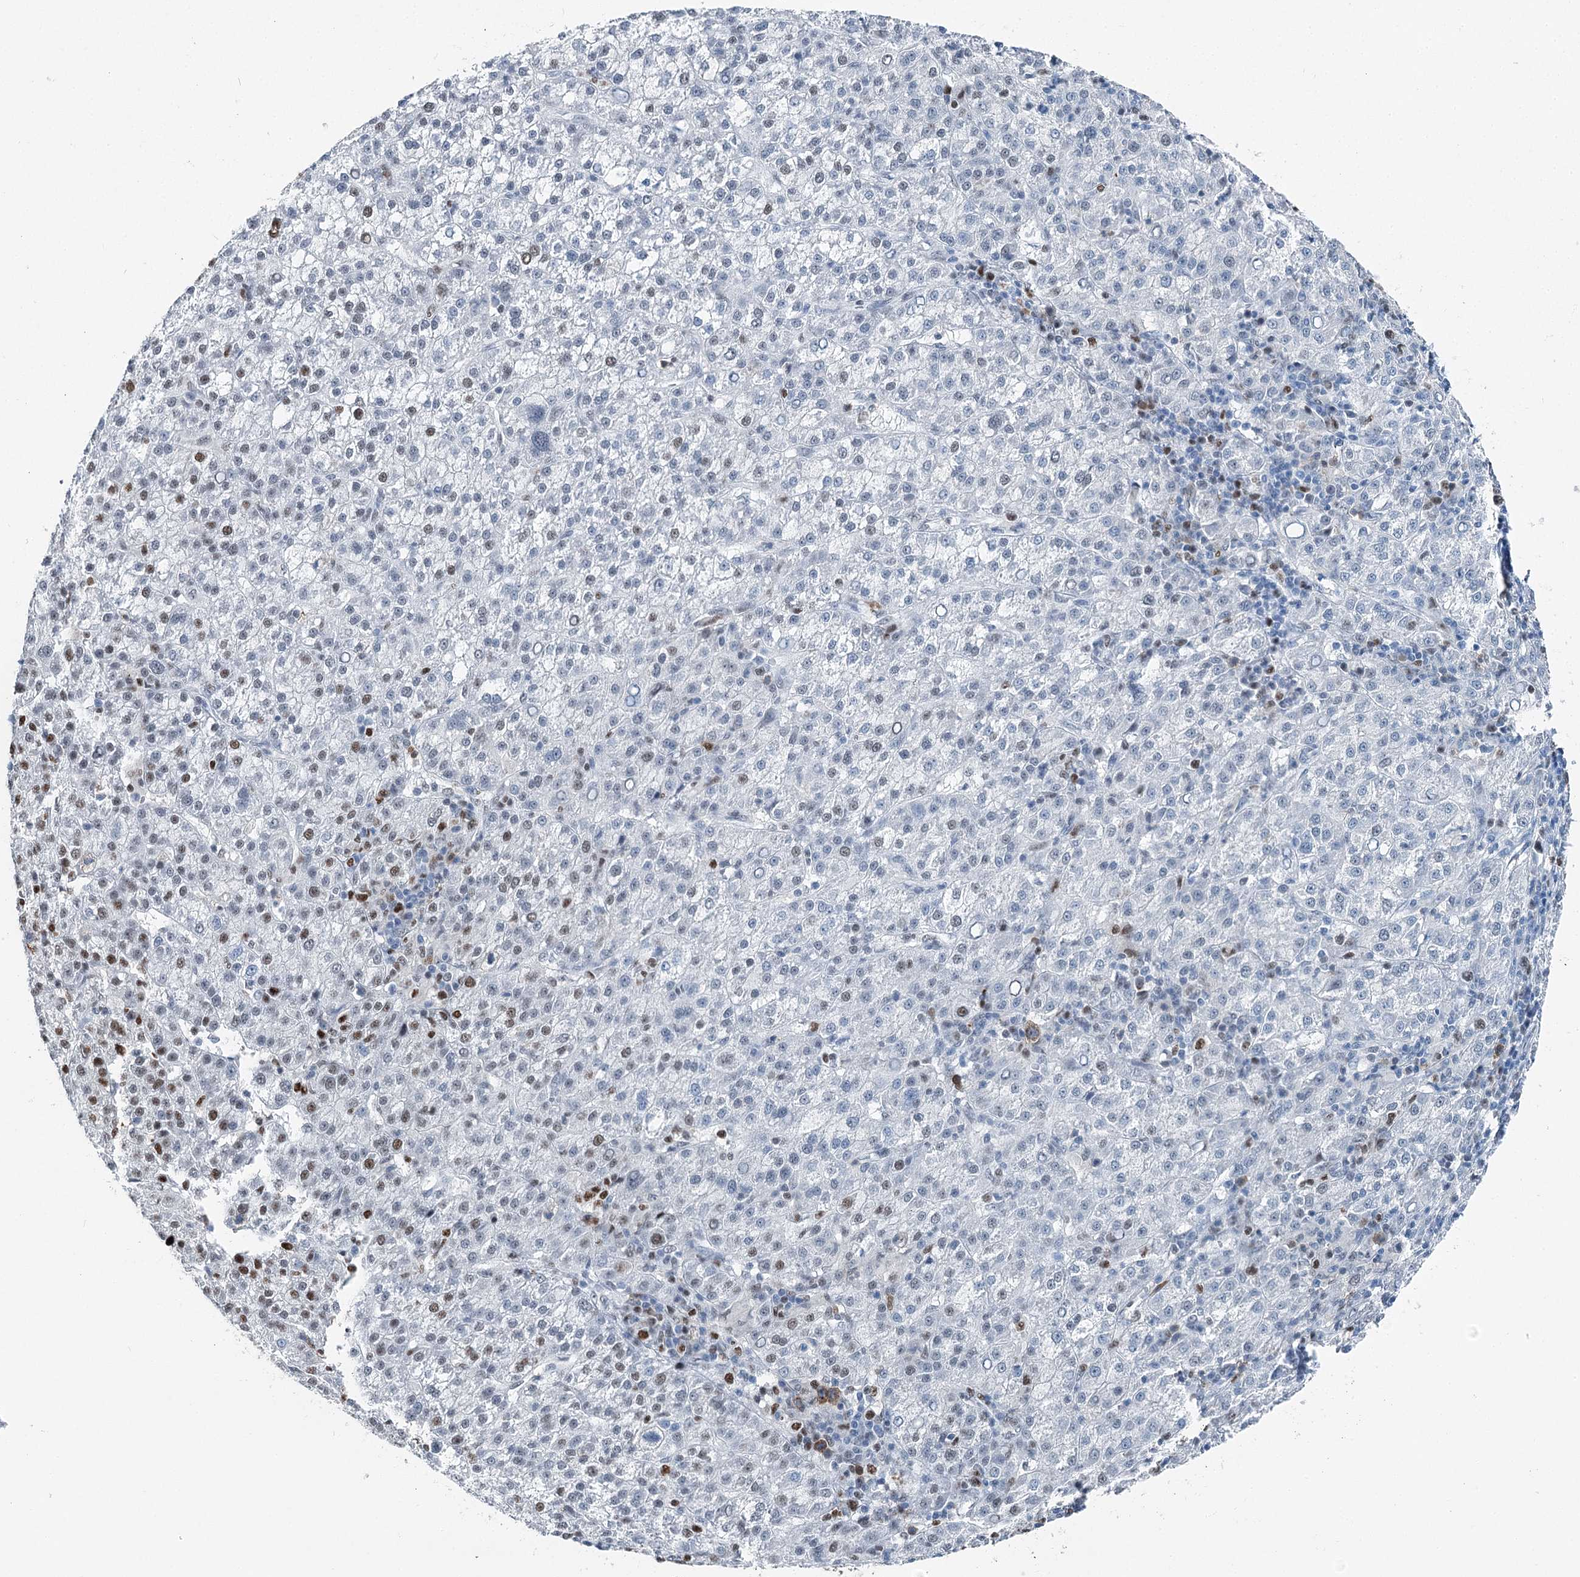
{"staining": {"intensity": "moderate", "quantity": "<25%", "location": "nuclear"}, "tissue": "liver cancer", "cell_type": "Tumor cells", "image_type": "cancer", "snomed": [{"axis": "morphology", "description": "Carcinoma, Hepatocellular, NOS"}, {"axis": "topography", "description": "Liver"}], "caption": "Moderate nuclear staining for a protein is identified in approximately <25% of tumor cells of liver cancer (hepatocellular carcinoma) using immunohistochemistry (IHC).", "gene": "HAT1", "patient": {"sex": "female", "age": 58}}